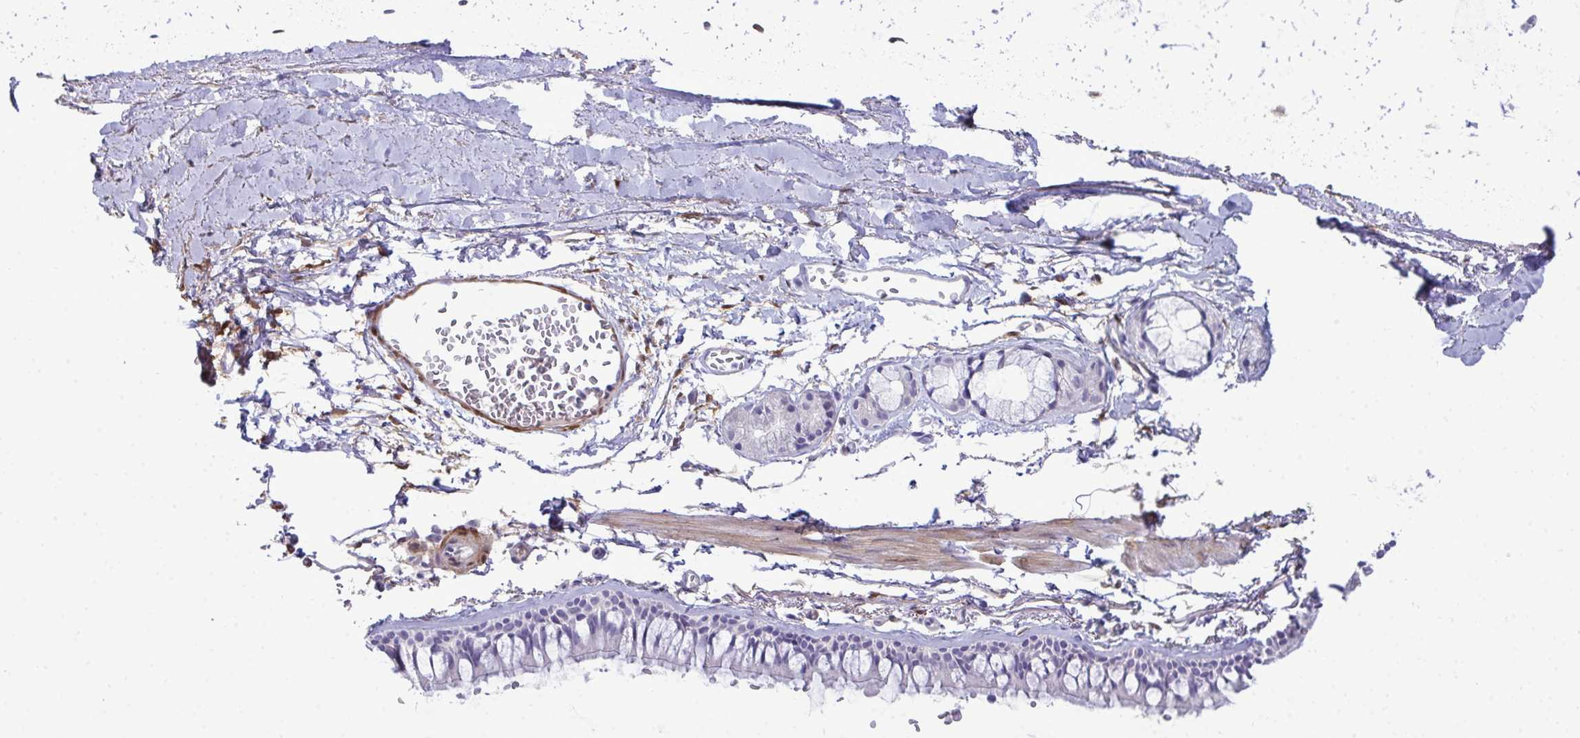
{"staining": {"intensity": "negative", "quantity": "none", "location": "none"}, "tissue": "bronchus", "cell_type": "Respiratory epithelial cells", "image_type": "normal", "snomed": [{"axis": "morphology", "description": "Normal tissue, NOS"}, {"axis": "topography", "description": "Cartilage tissue"}, {"axis": "topography", "description": "Bronchus"}, {"axis": "topography", "description": "Peripheral nerve tissue"}], "caption": "The image shows no significant expression in respiratory epithelial cells of bronchus.", "gene": "HSPB6", "patient": {"sex": "female", "age": 59}}